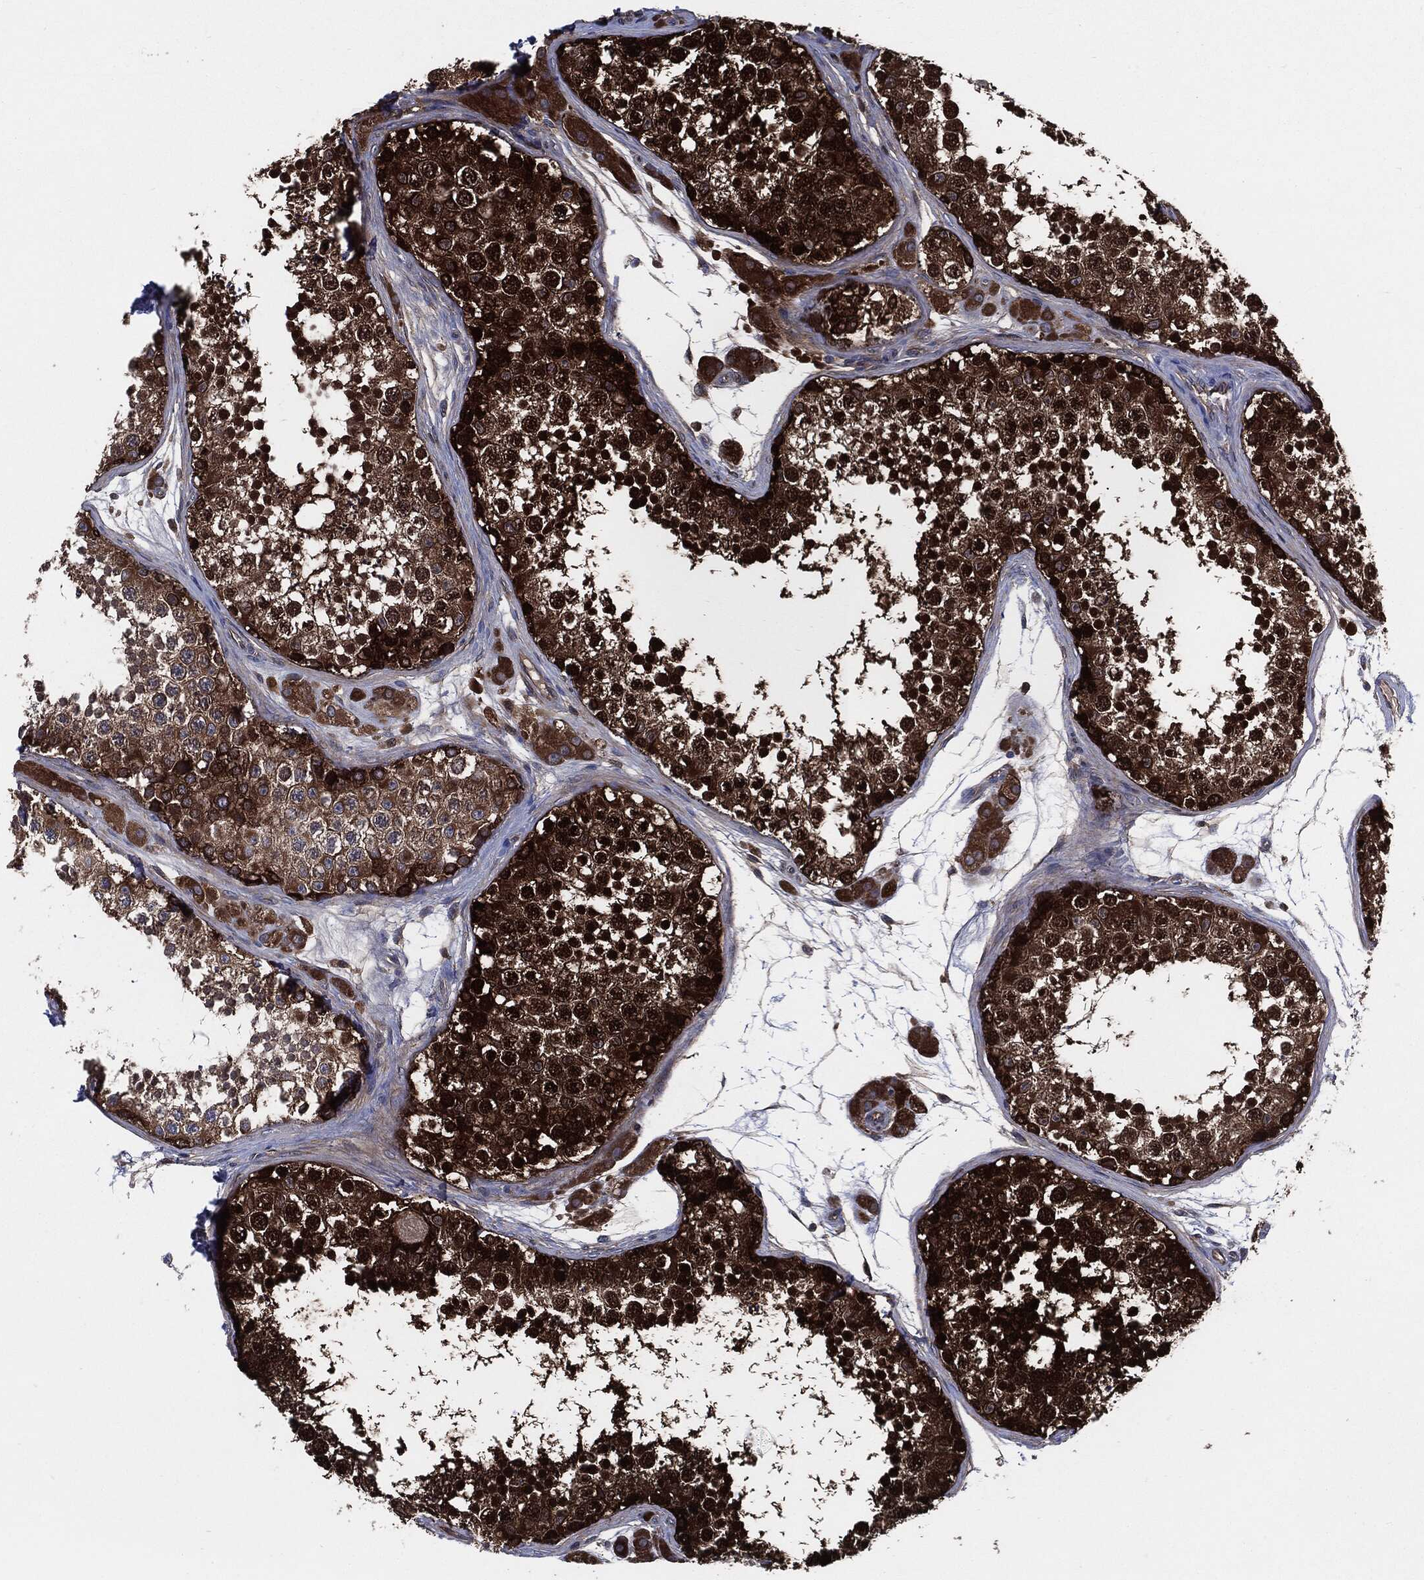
{"staining": {"intensity": "strong", "quantity": ">75%", "location": "cytoplasmic/membranous,nuclear"}, "tissue": "testis", "cell_type": "Cells in seminiferous ducts", "image_type": "normal", "snomed": [{"axis": "morphology", "description": "Normal tissue, NOS"}, {"axis": "topography", "description": "Testis"}], "caption": "Normal testis displays strong cytoplasmic/membranous,nuclear expression in about >75% of cells in seminiferous ducts, visualized by immunohistochemistry.", "gene": "XPNPEP1", "patient": {"sex": "male", "age": 41}}